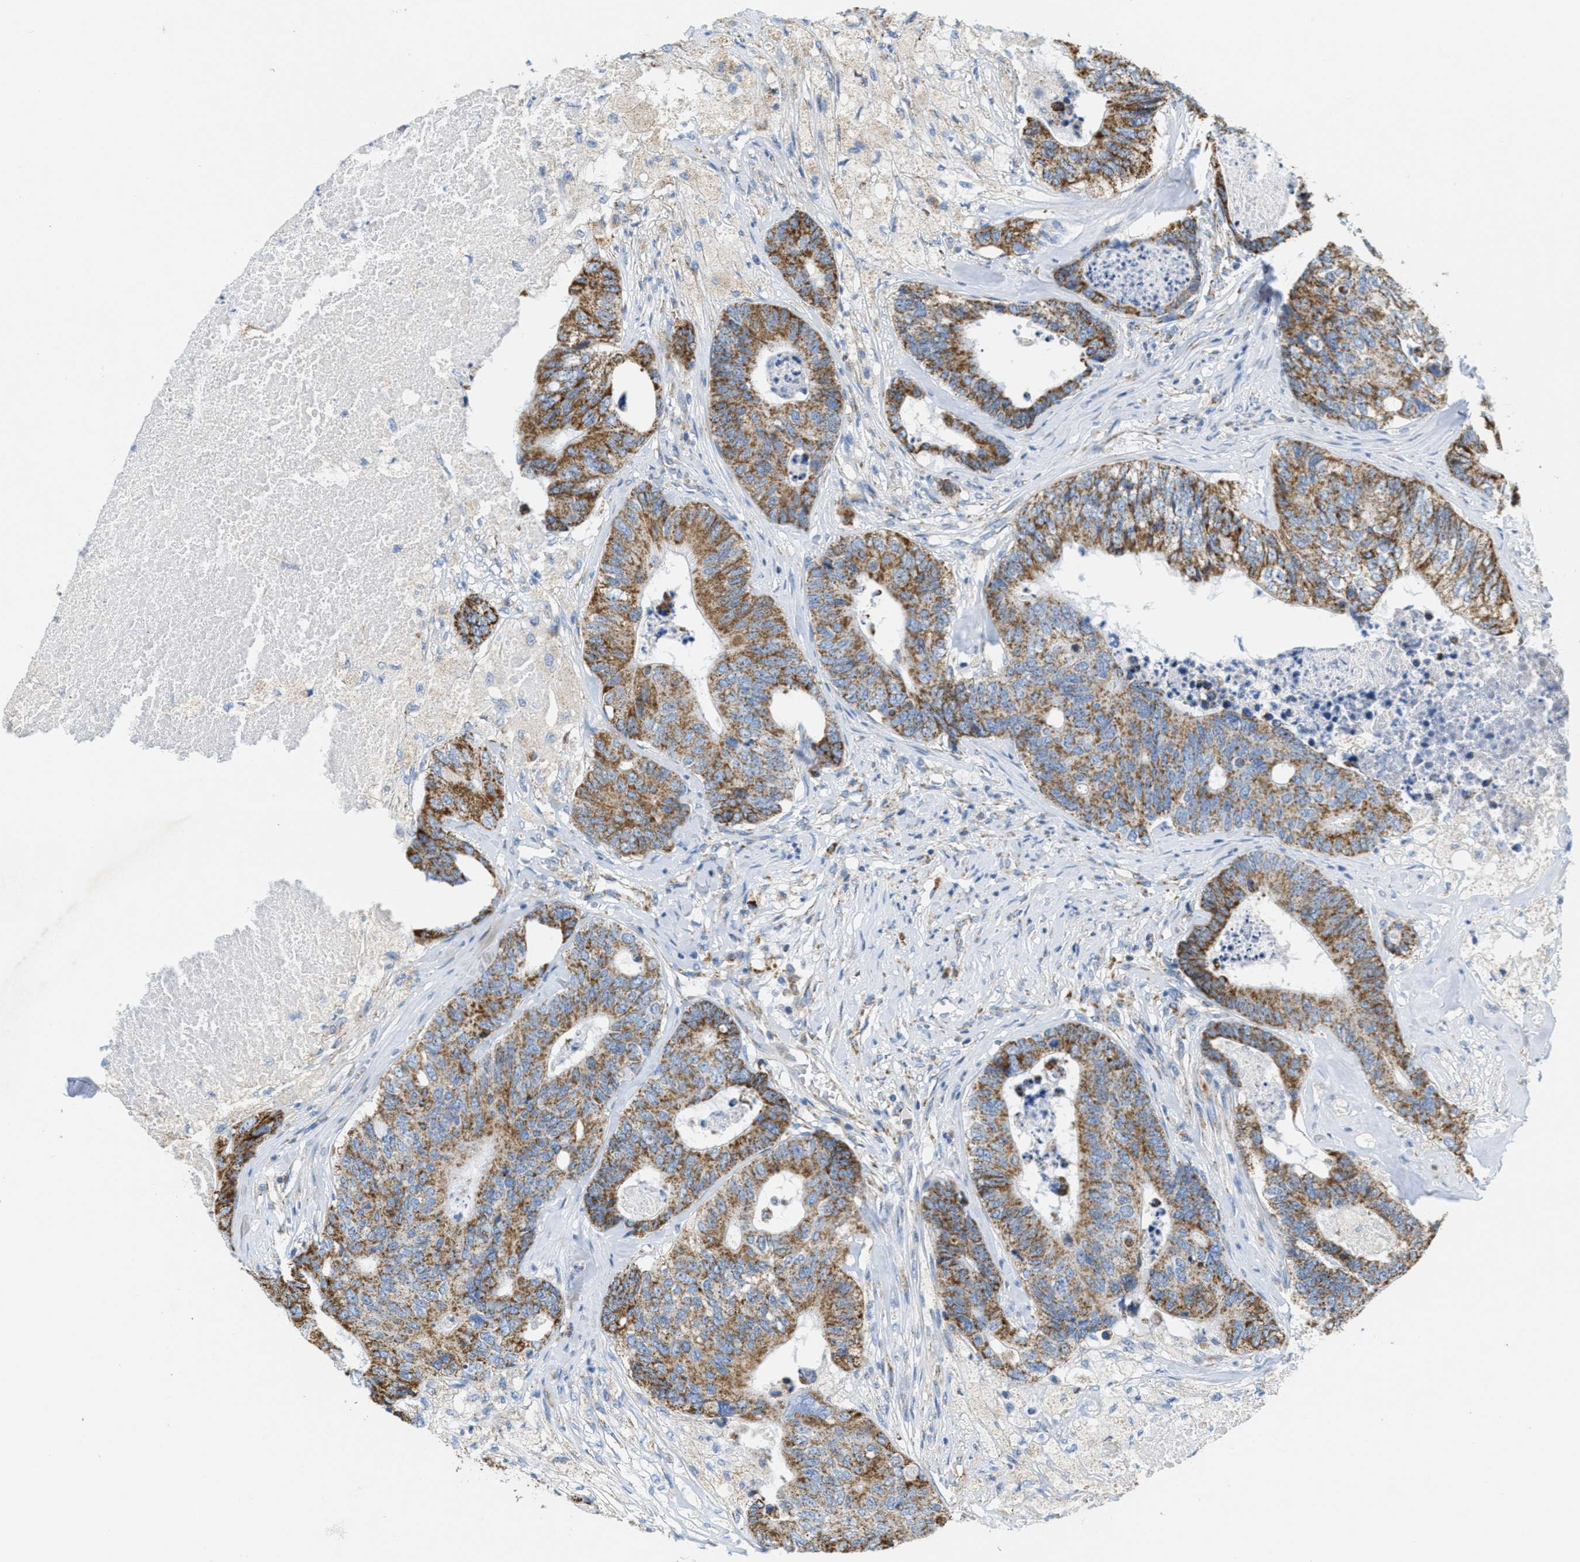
{"staining": {"intensity": "moderate", "quantity": ">75%", "location": "cytoplasmic/membranous"}, "tissue": "colorectal cancer", "cell_type": "Tumor cells", "image_type": "cancer", "snomed": [{"axis": "morphology", "description": "Adenocarcinoma, NOS"}, {"axis": "topography", "description": "Colon"}], "caption": "A brown stain labels moderate cytoplasmic/membranous expression of a protein in adenocarcinoma (colorectal) tumor cells. (DAB IHC with brightfield microscopy, high magnification).", "gene": "KCNJ5", "patient": {"sex": "female", "age": 67}}